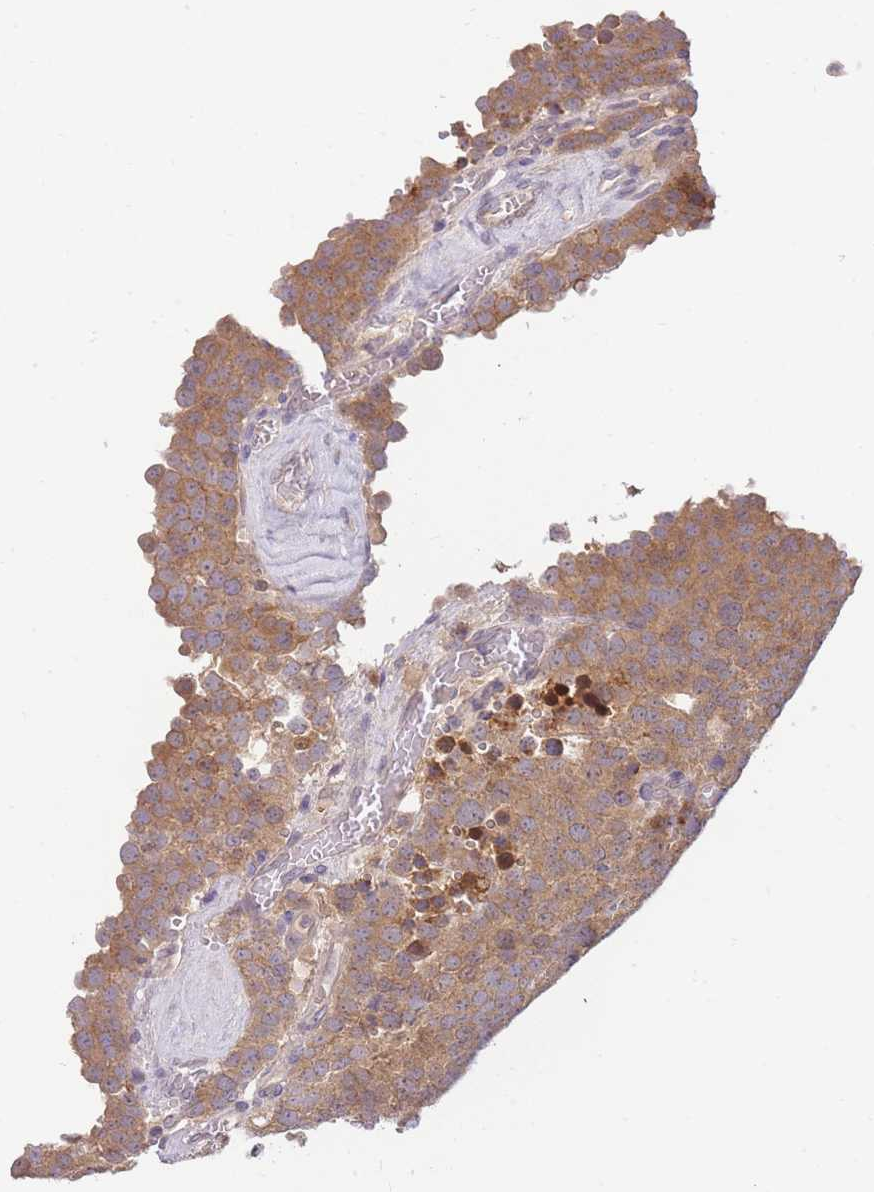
{"staining": {"intensity": "moderate", "quantity": ">75%", "location": "cytoplasmic/membranous"}, "tissue": "testis cancer", "cell_type": "Tumor cells", "image_type": "cancer", "snomed": [{"axis": "morphology", "description": "Normal tissue, NOS"}, {"axis": "morphology", "description": "Seminoma, NOS"}, {"axis": "topography", "description": "Testis"}], "caption": "Tumor cells reveal medium levels of moderate cytoplasmic/membranous positivity in about >75% of cells in human testis cancer (seminoma).", "gene": "ZNF577", "patient": {"sex": "male", "age": 71}}